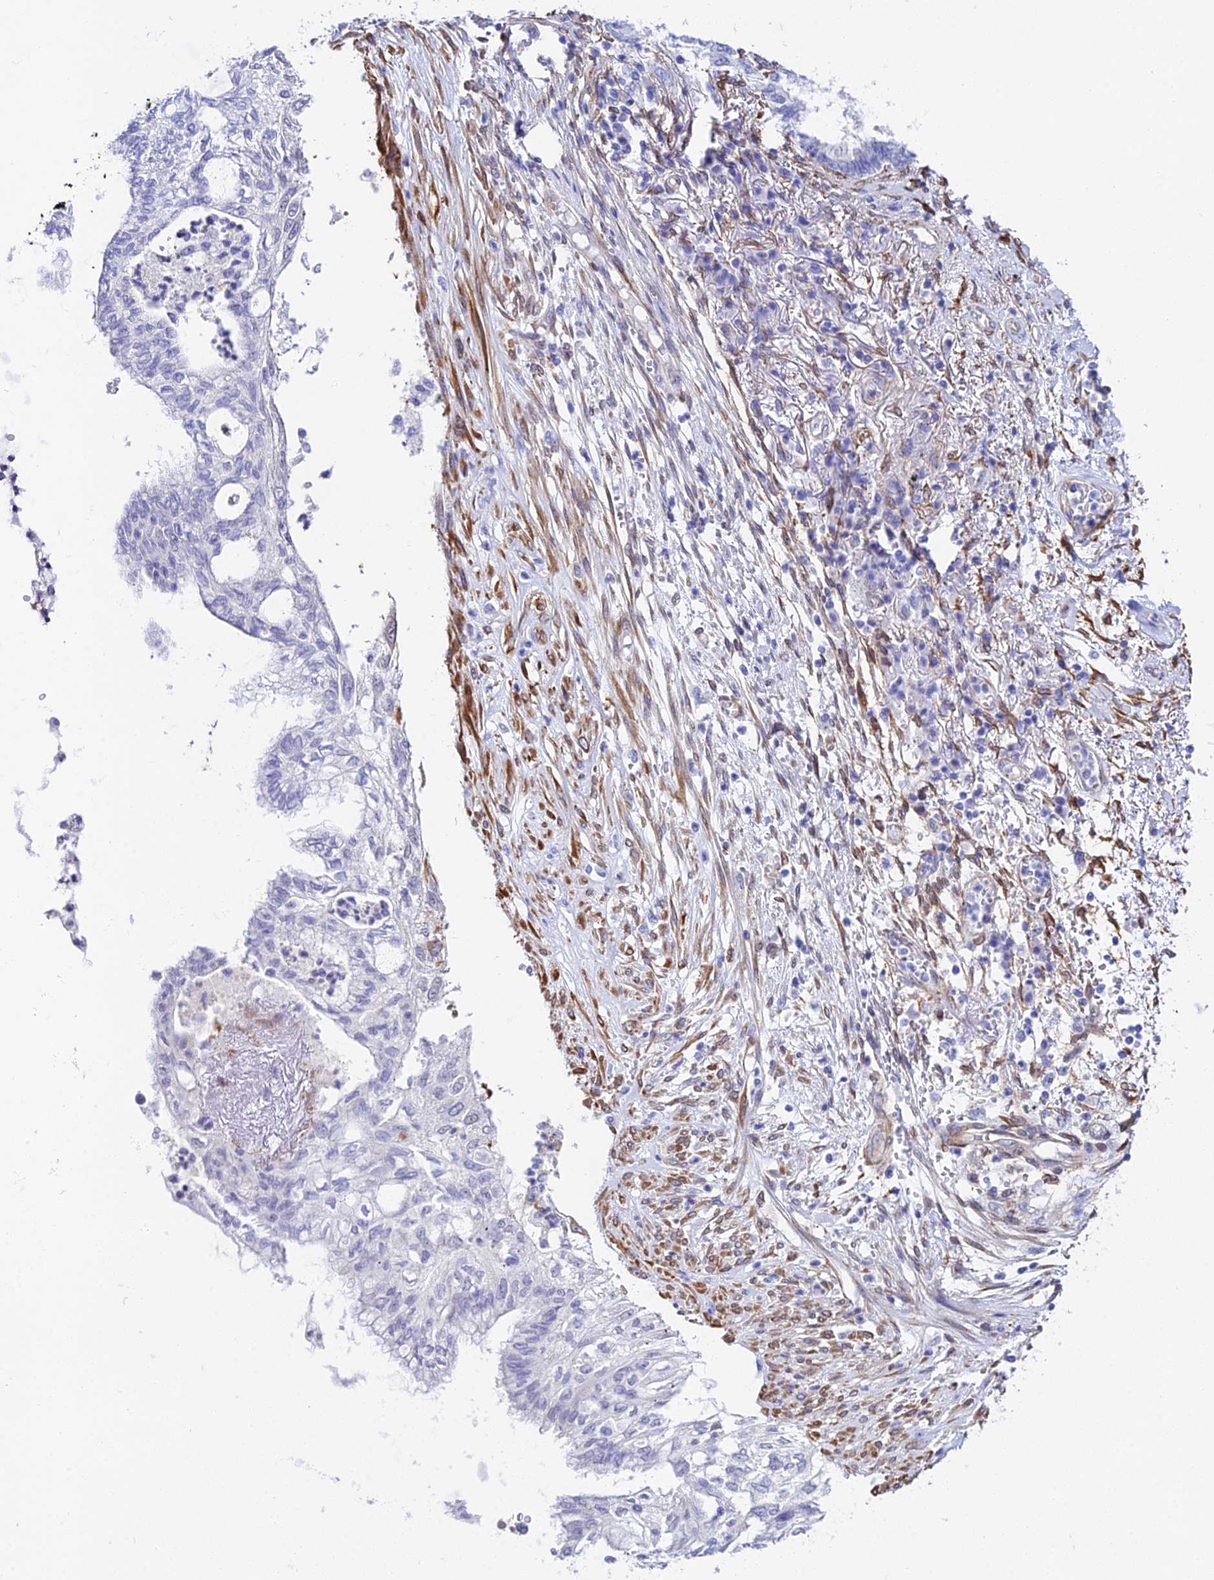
{"staining": {"intensity": "negative", "quantity": "none", "location": "none"}, "tissue": "lung cancer", "cell_type": "Tumor cells", "image_type": "cancer", "snomed": [{"axis": "morphology", "description": "Adenocarcinoma, NOS"}, {"axis": "topography", "description": "Lung"}], "caption": "Immunohistochemistry (IHC) of human lung cancer (adenocarcinoma) displays no positivity in tumor cells.", "gene": "MXRA7", "patient": {"sex": "female", "age": 70}}